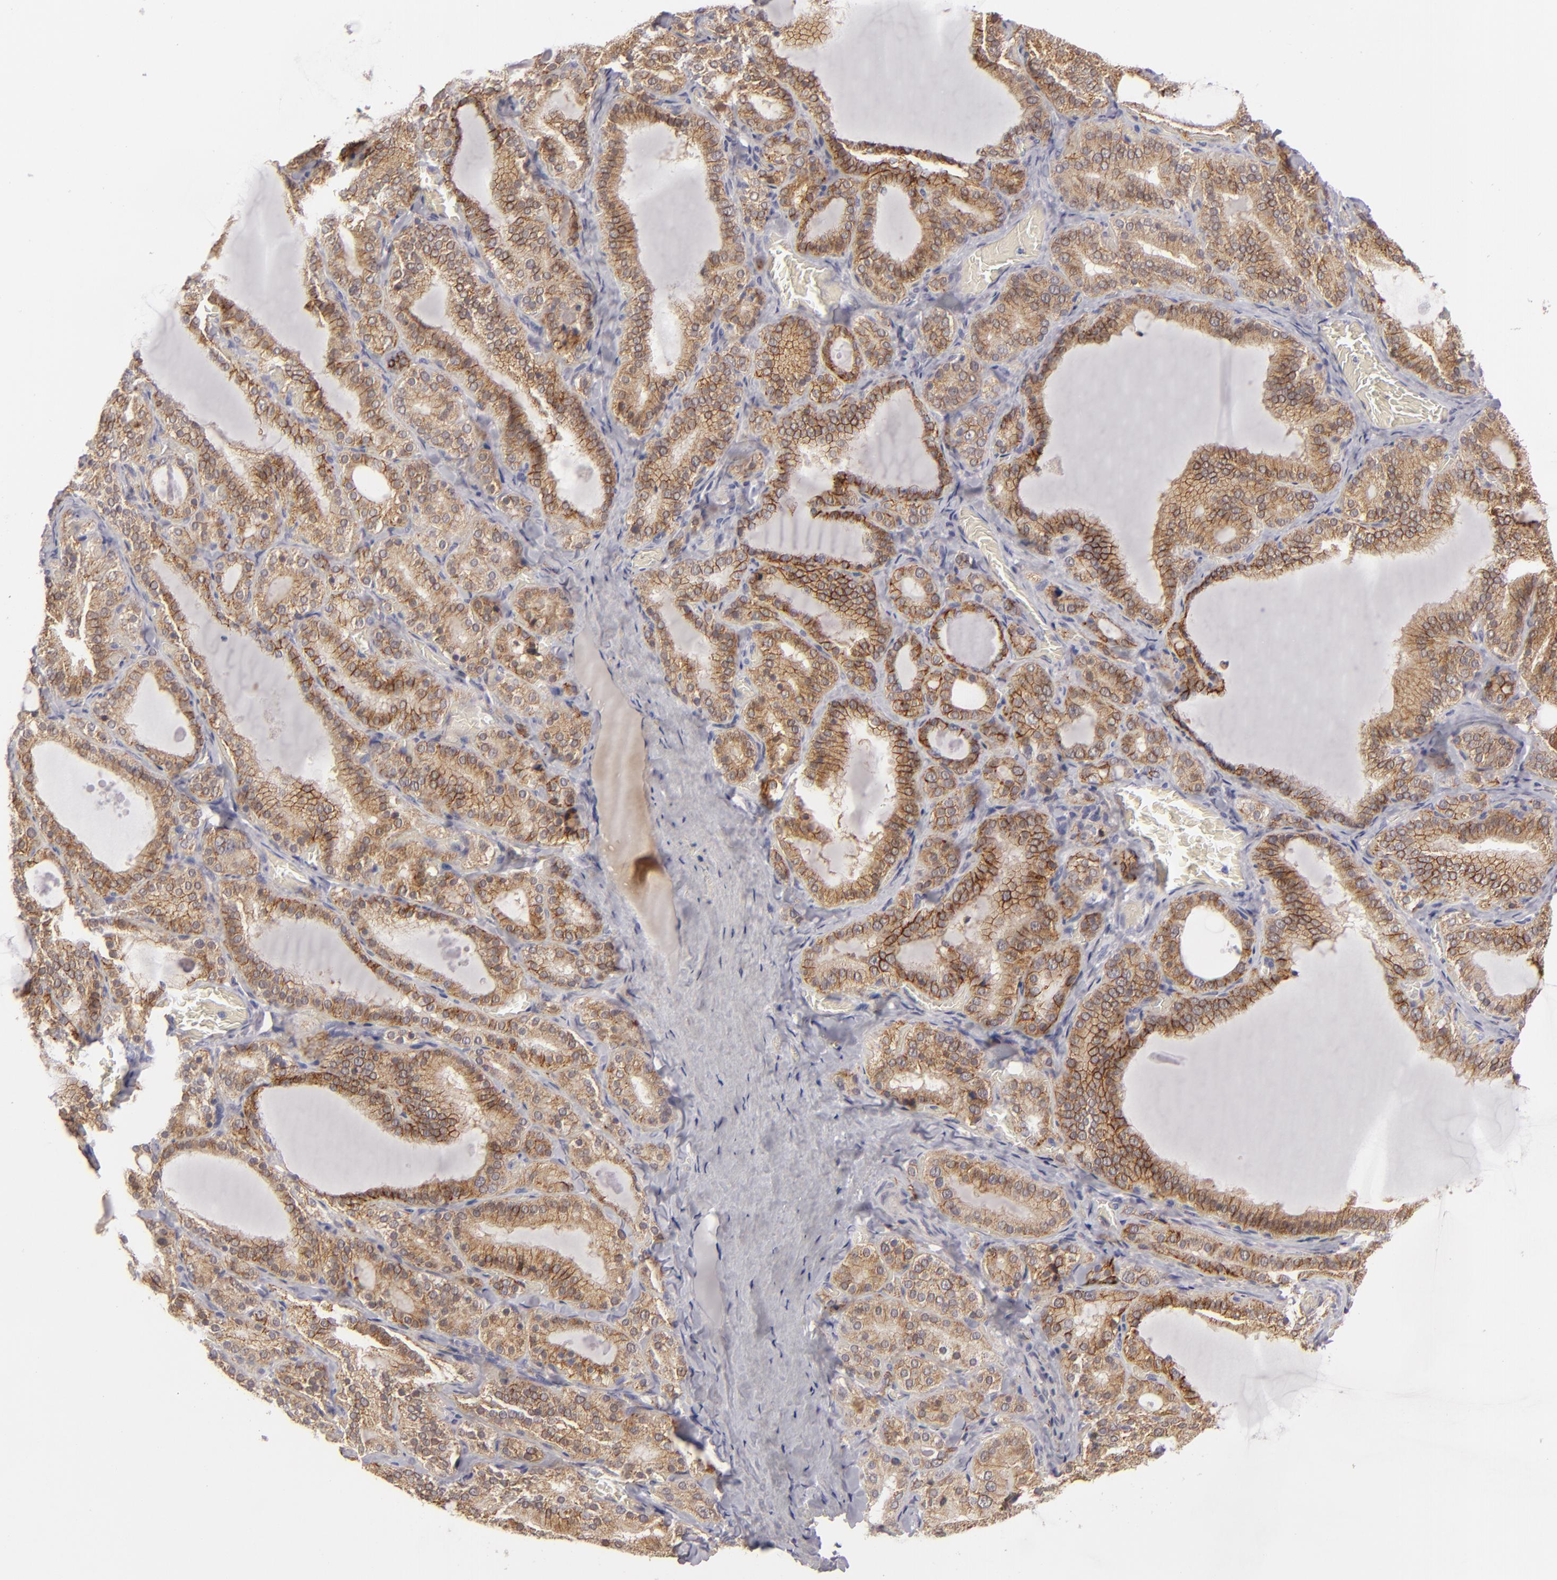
{"staining": {"intensity": "weak", "quantity": "25%-75%", "location": "cytoplasmic/membranous"}, "tissue": "thyroid gland", "cell_type": "Glandular cells", "image_type": "normal", "snomed": [{"axis": "morphology", "description": "Normal tissue, NOS"}, {"axis": "topography", "description": "Thyroid gland"}], "caption": "Thyroid gland stained with IHC demonstrates weak cytoplasmic/membranous staining in about 25%-75% of glandular cells.", "gene": "ALCAM", "patient": {"sex": "female", "age": 33}}